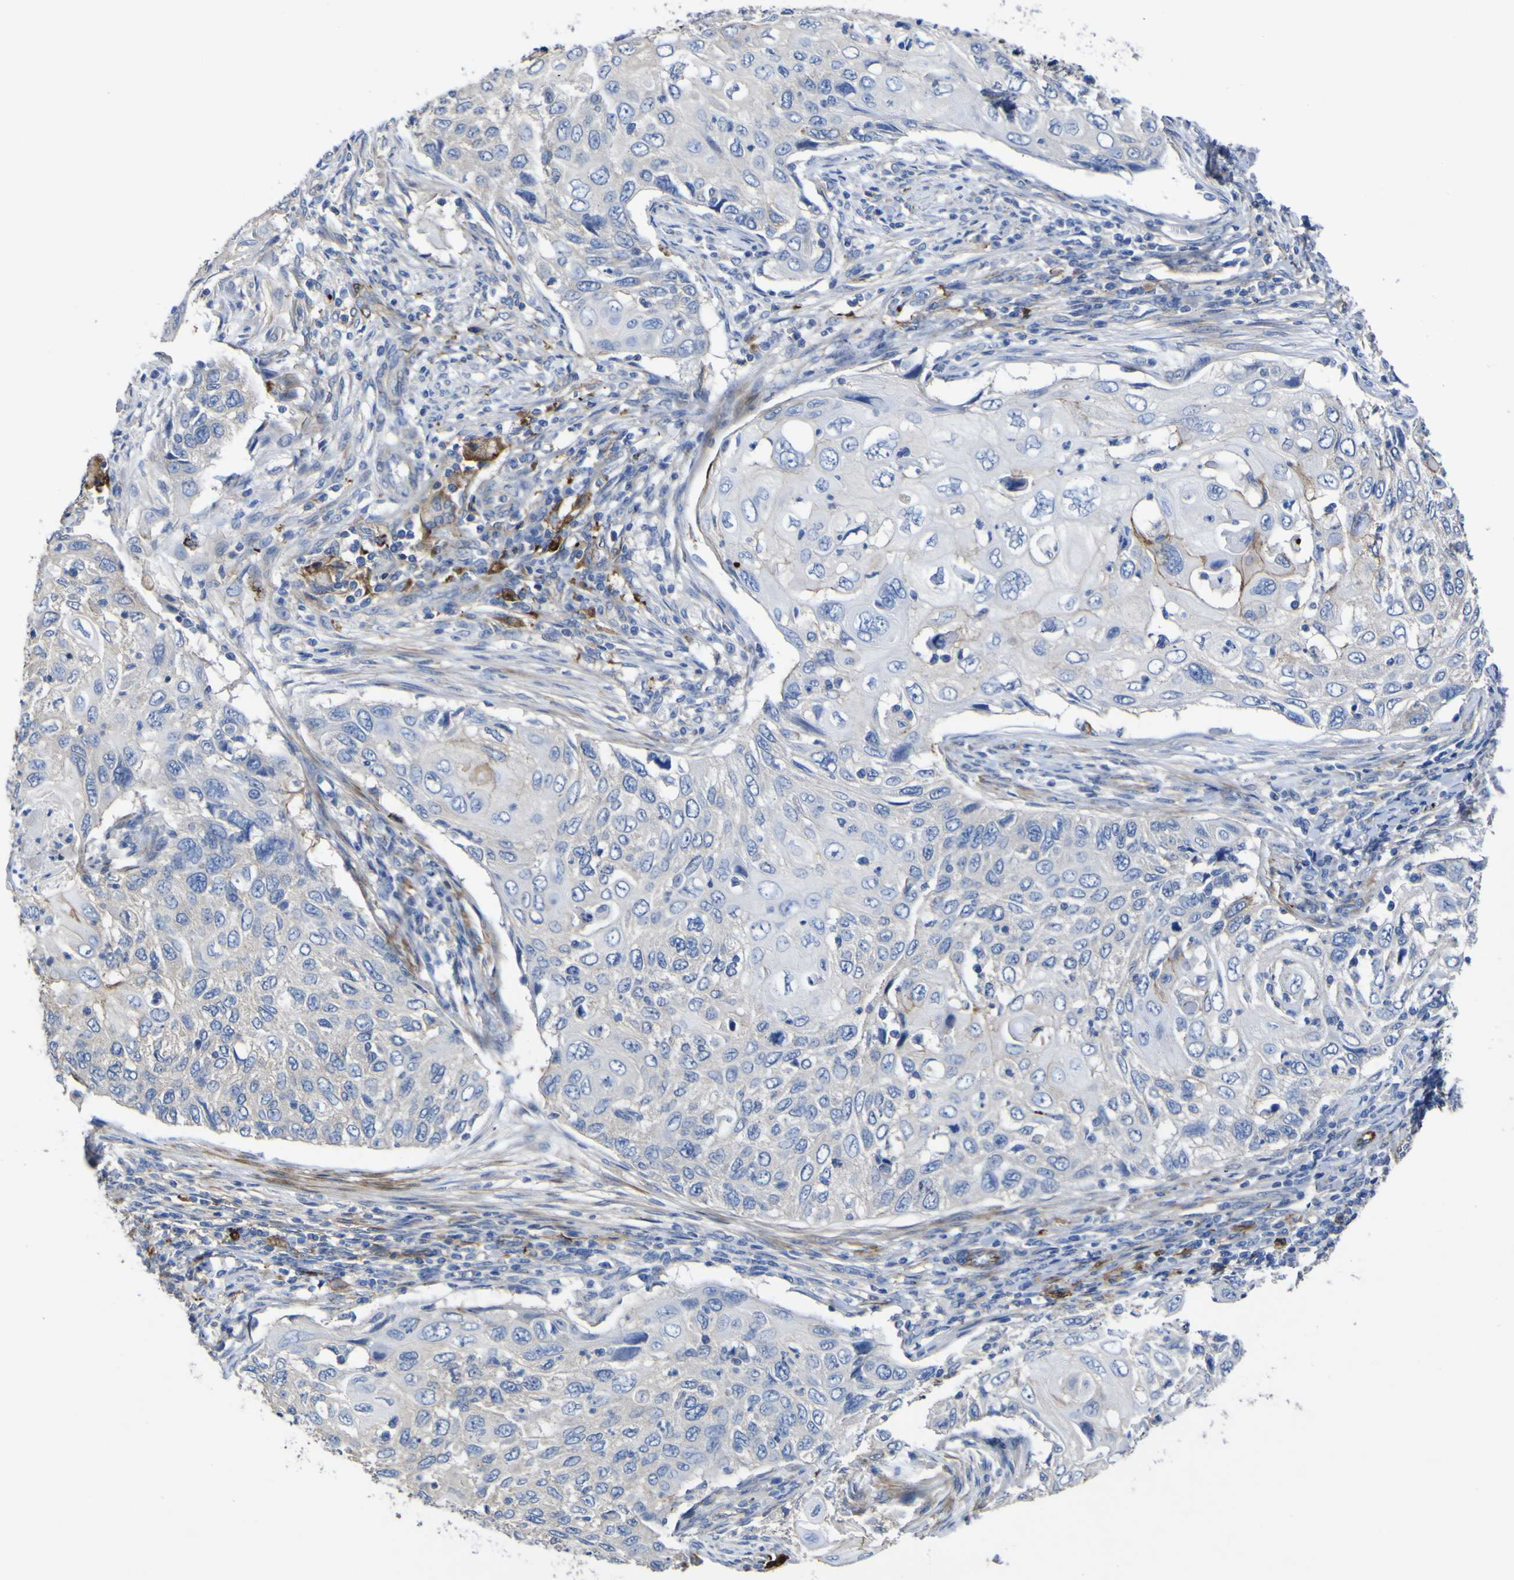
{"staining": {"intensity": "weak", "quantity": "<25%", "location": "cytoplasmic/membranous"}, "tissue": "cervical cancer", "cell_type": "Tumor cells", "image_type": "cancer", "snomed": [{"axis": "morphology", "description": "Squamous cell carcinoma, NOS"}, {"axis": "topography", "description": "Cervix"}], "caption": "Immunohistochemistry of cervical cancer (squamous cell carcinoma) demonstrates no staining in tumor cells. (DAB (3,3'-diaminobenzidine) IHC with hematoxylin counter stain).", "gene": "AGO4", "patient": {"sex": "female", "age": 70}}